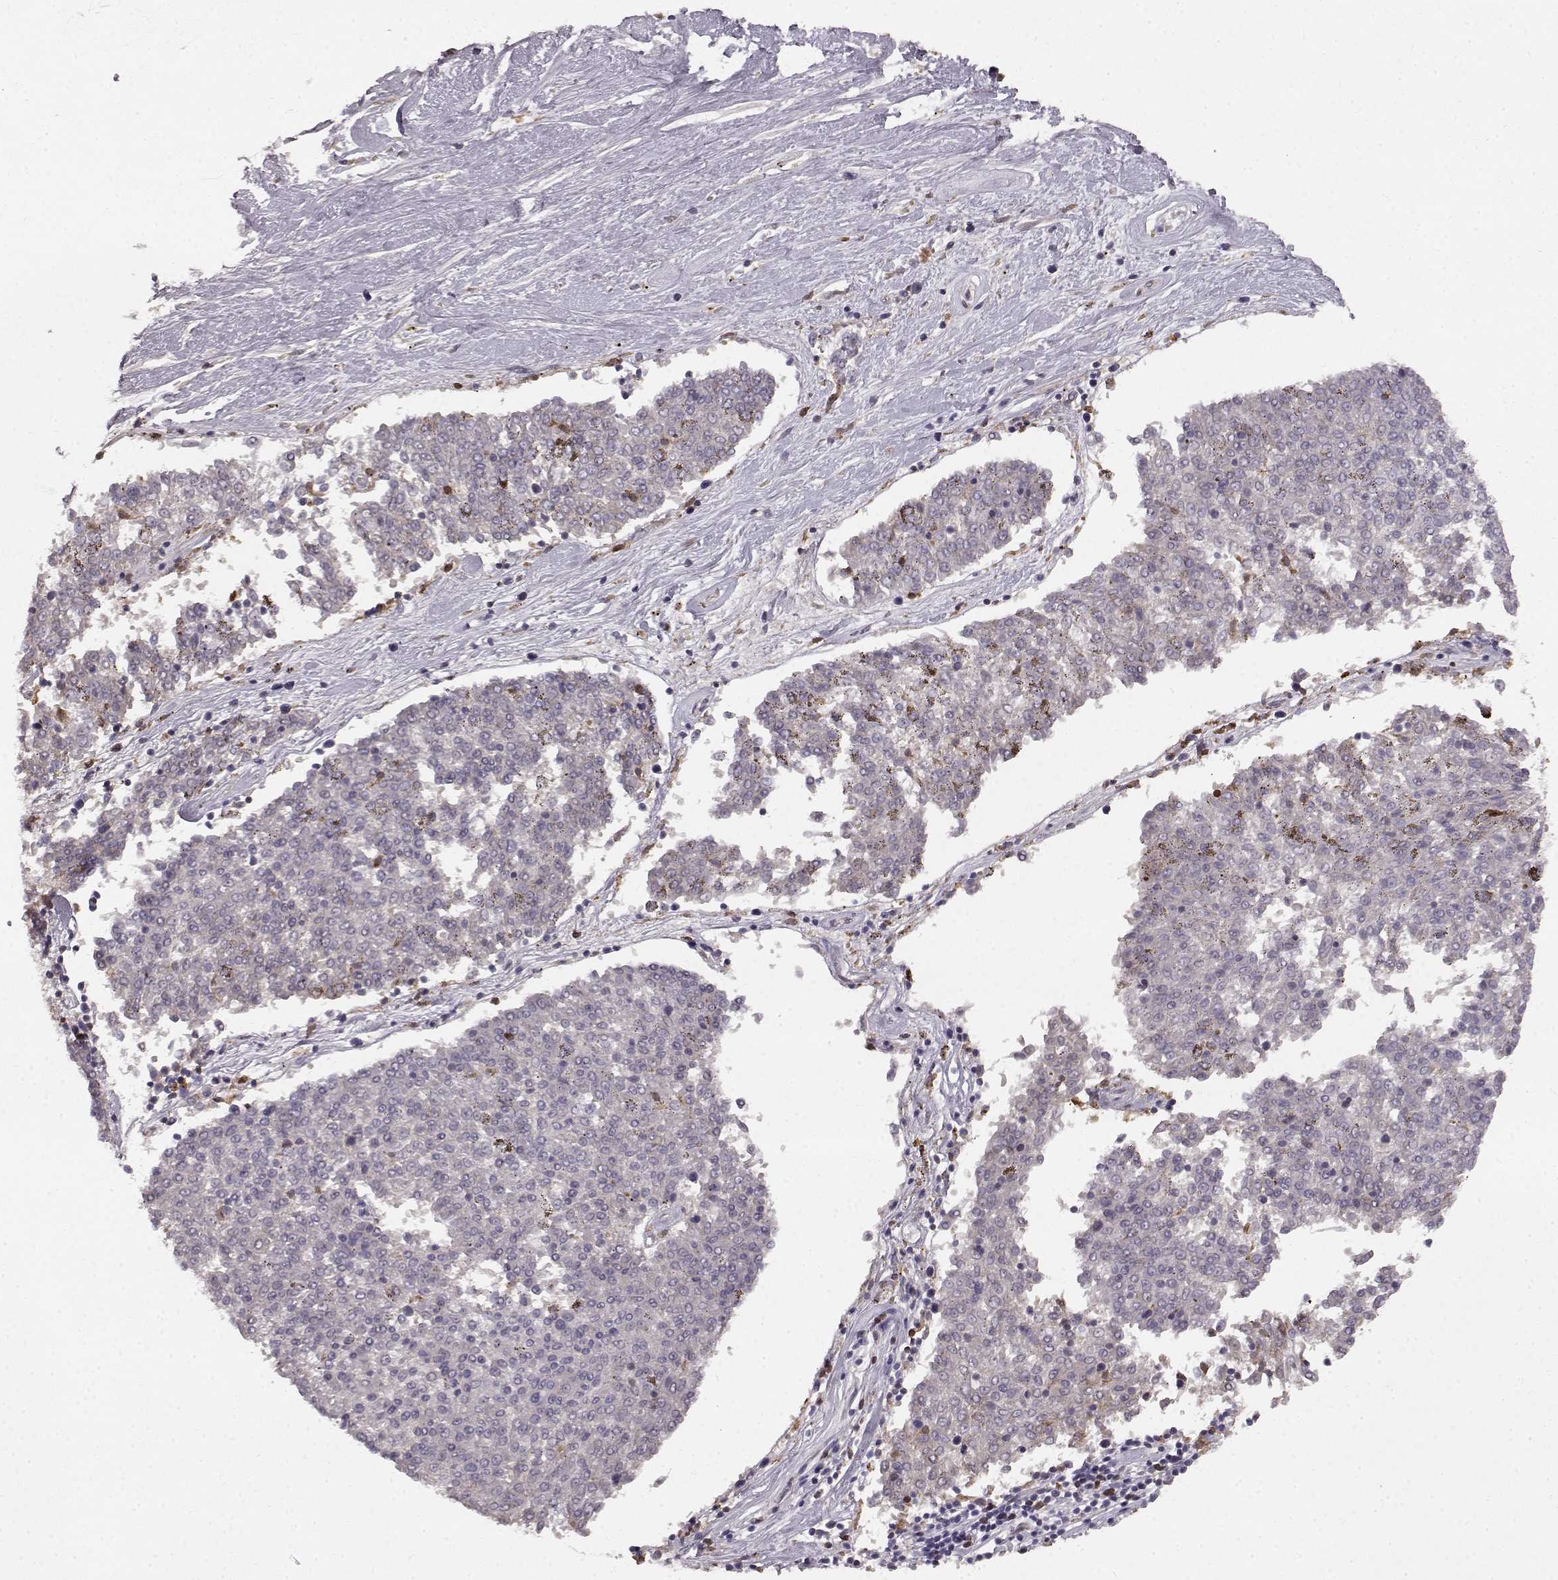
{"staining": {"intensity": "negative", "quantity": "none", "location": "none"}, "tissue": "melanoma", "cell_type": "Tumor cells", "image_type": "cancer", "snomed": [{"axis": "morphology", "description": "Malignant melanoma, NOS"}, {"axis": "topography", "description": "Skin"}], "caption": "DAB (3,3'-diaminobenzidine) immunohistochemical staining of malignant melanoma demonstrates no significant expression in tumor cells.", "gene": "SPAG17", "patient": {"sex": "female", "age": 72}}